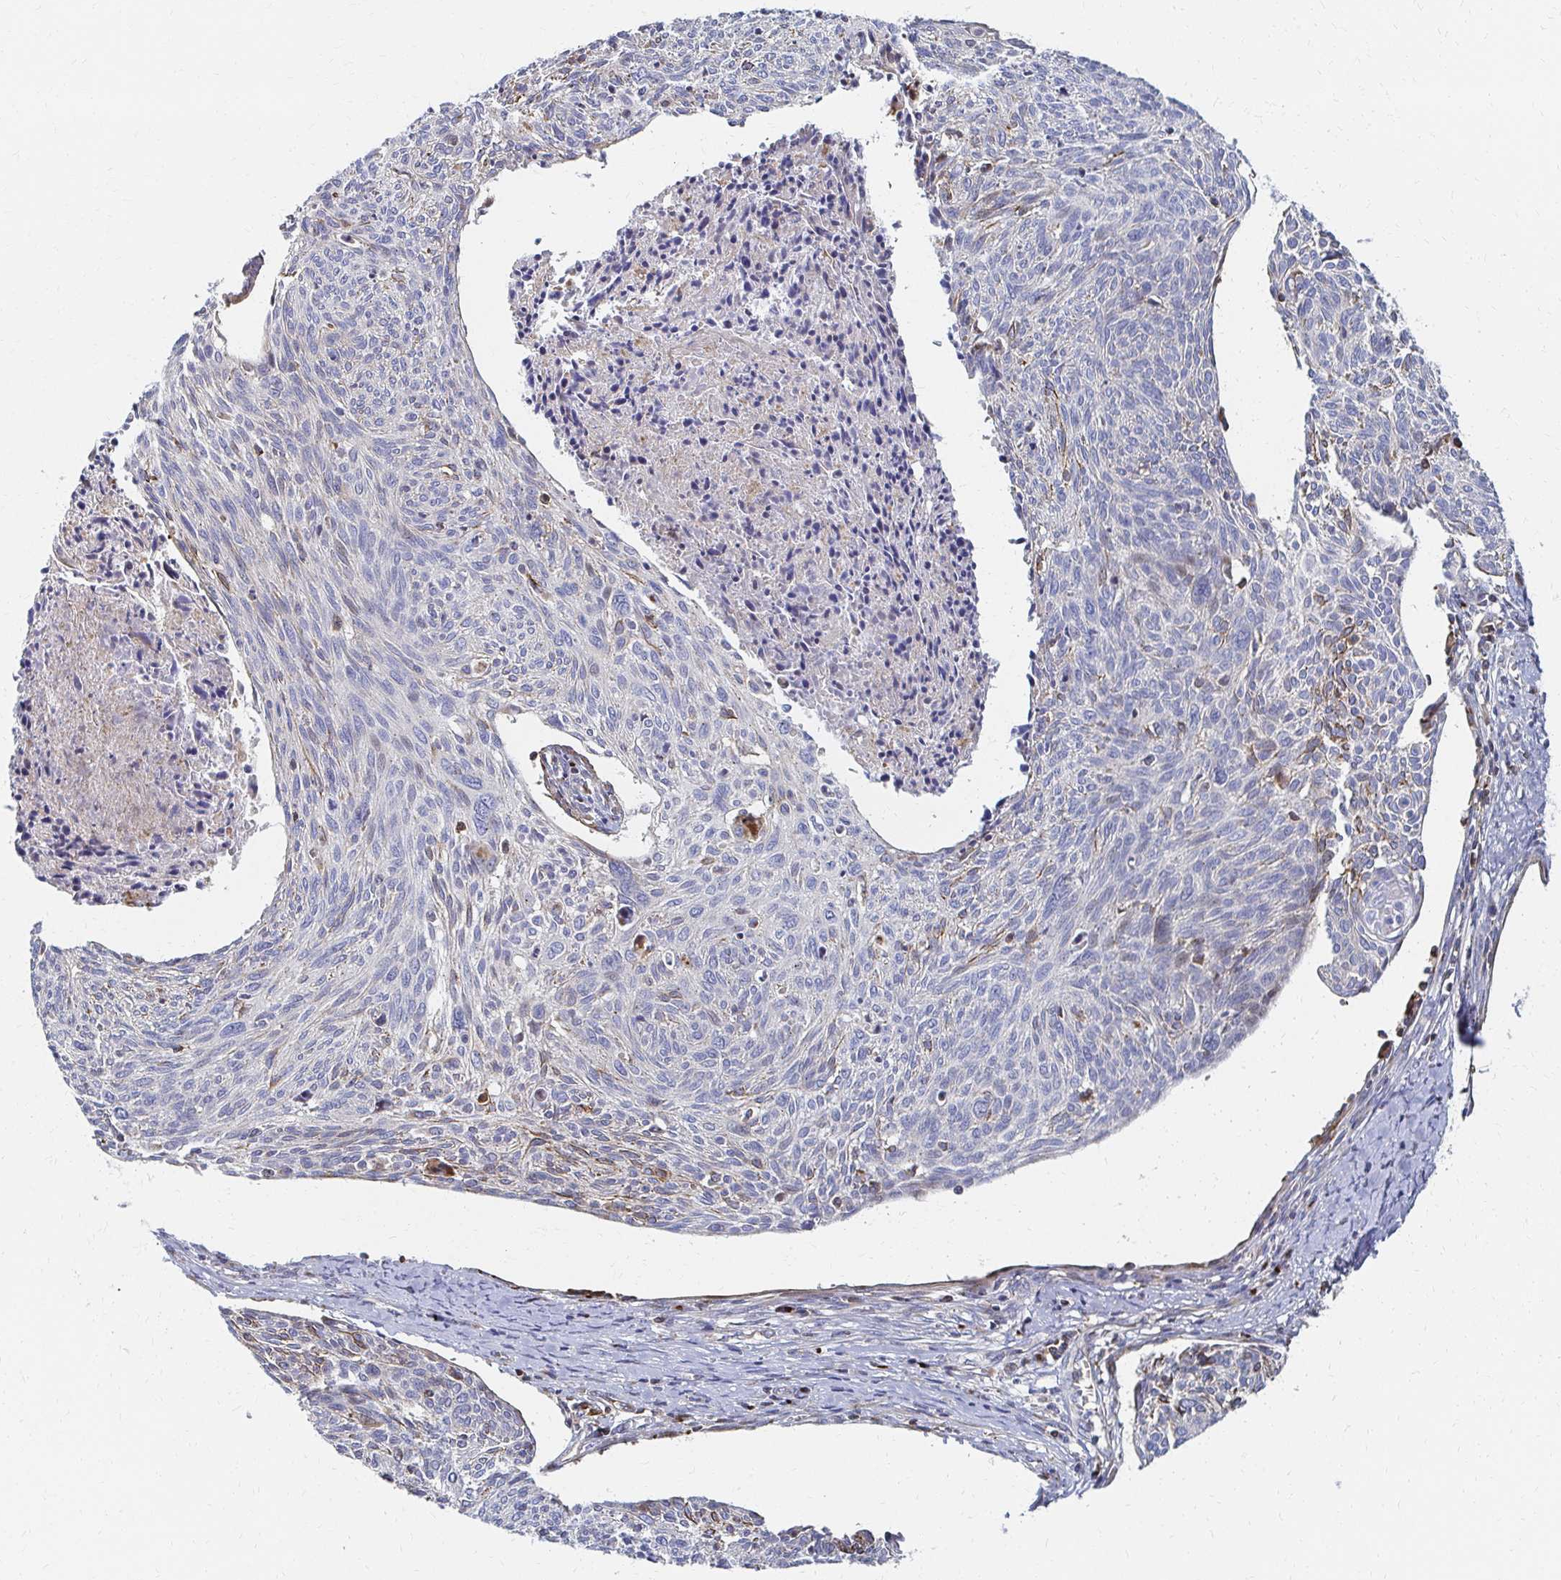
{"staining": {"intensity": "moderate", "quantity": "<25%", "location": "cytoplasmic/membranous"}, "tissue": "cervical cancer", "cell_type": "Tumor cells", "image_type": "cancer", "snomed": [{"axis": "morphology", "description": "Squamous cell carcinoma, NOS"}, {"axis": "topography", "description": "Cervix"}], "caption": "Moderate cytoplasmic/membranous protein expression is appreciated in approximately <25% of tumor cells in cervical cancer (squamous cell carcinoma).", "gene": "MAN1A1", "patient": {"sex": "female", "age": 49}}